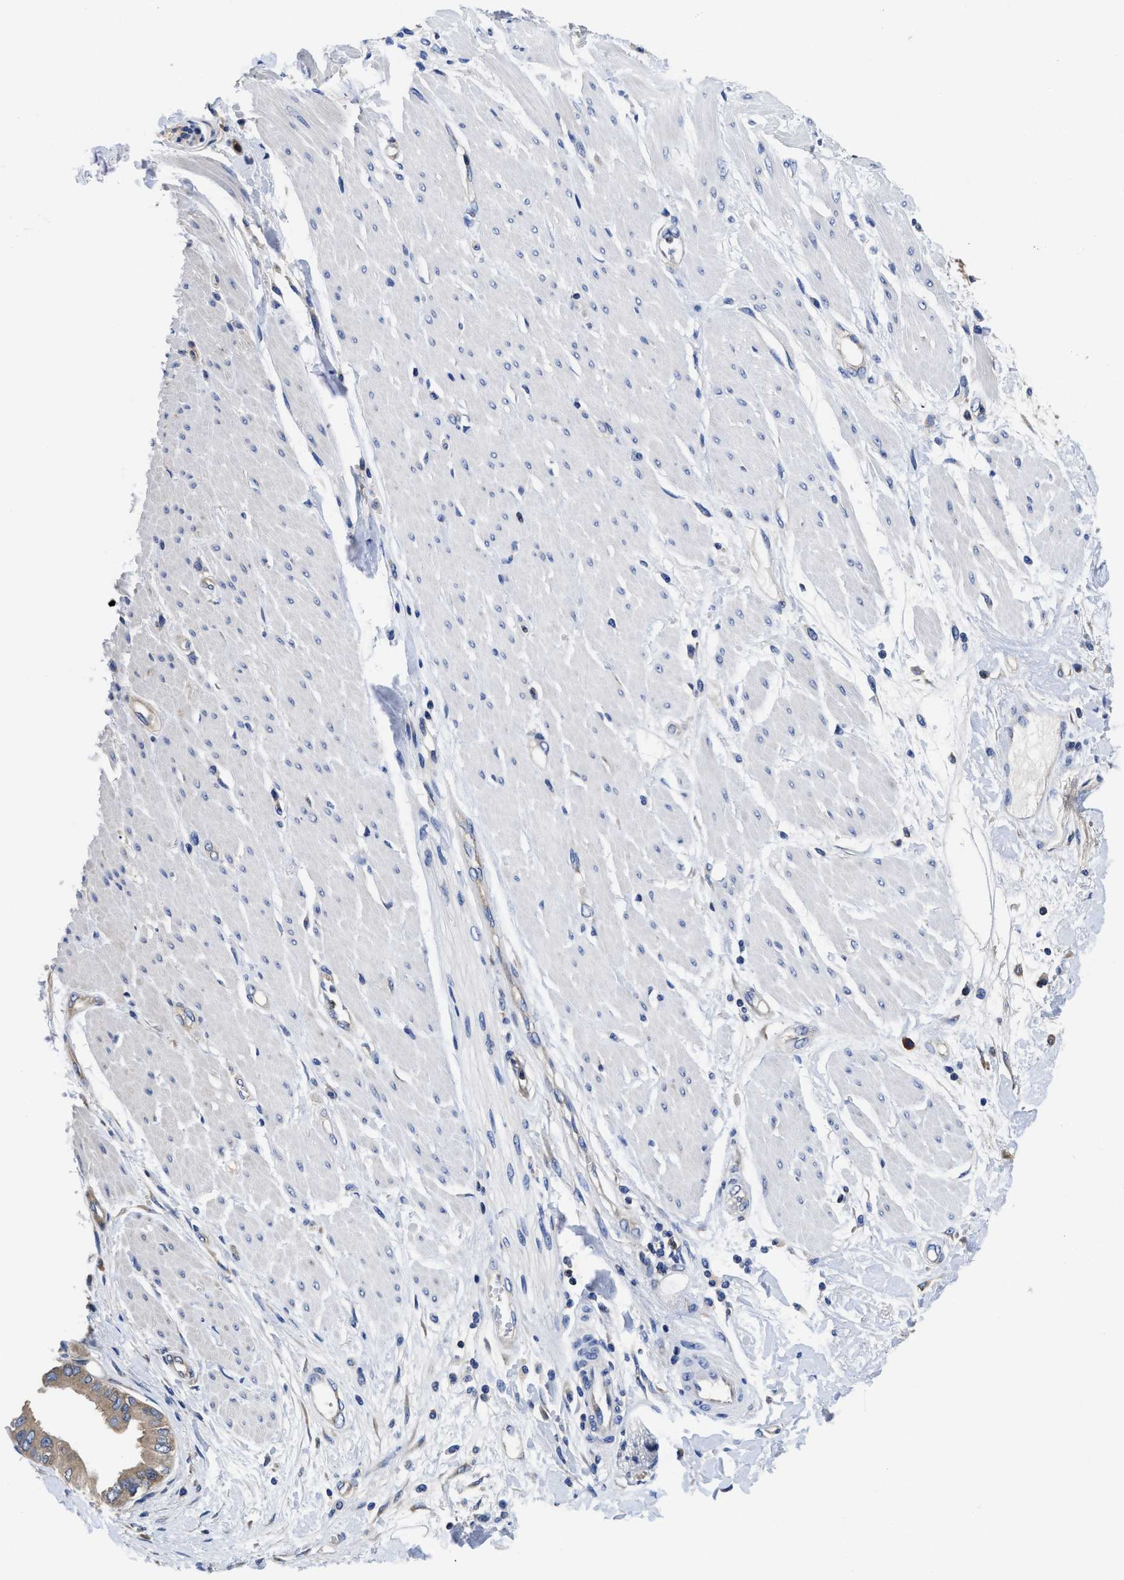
{"staining": {"intensity": "negative", "quantity": "none", "location": "none"}, "tissue": "adipose tissue", "cell_type": "Adipocytes", "image_type": "normal", "snomed": [{"axis": "morphology", "description": "Normal tissue, NOS"}, {"axis": "morphology", "description": "Adenocarcinoma, NOS"}, {"axis": "topography", "description": "Duodenum"}, {"axis": "topography", "description": "Peripheral nerve tissue"}], "caption": "IHC of benign adipose tissue demonstrates no expression in adipocytes.", "gene": "YARS1", "patient": {"sex": "female", "age": 60}}